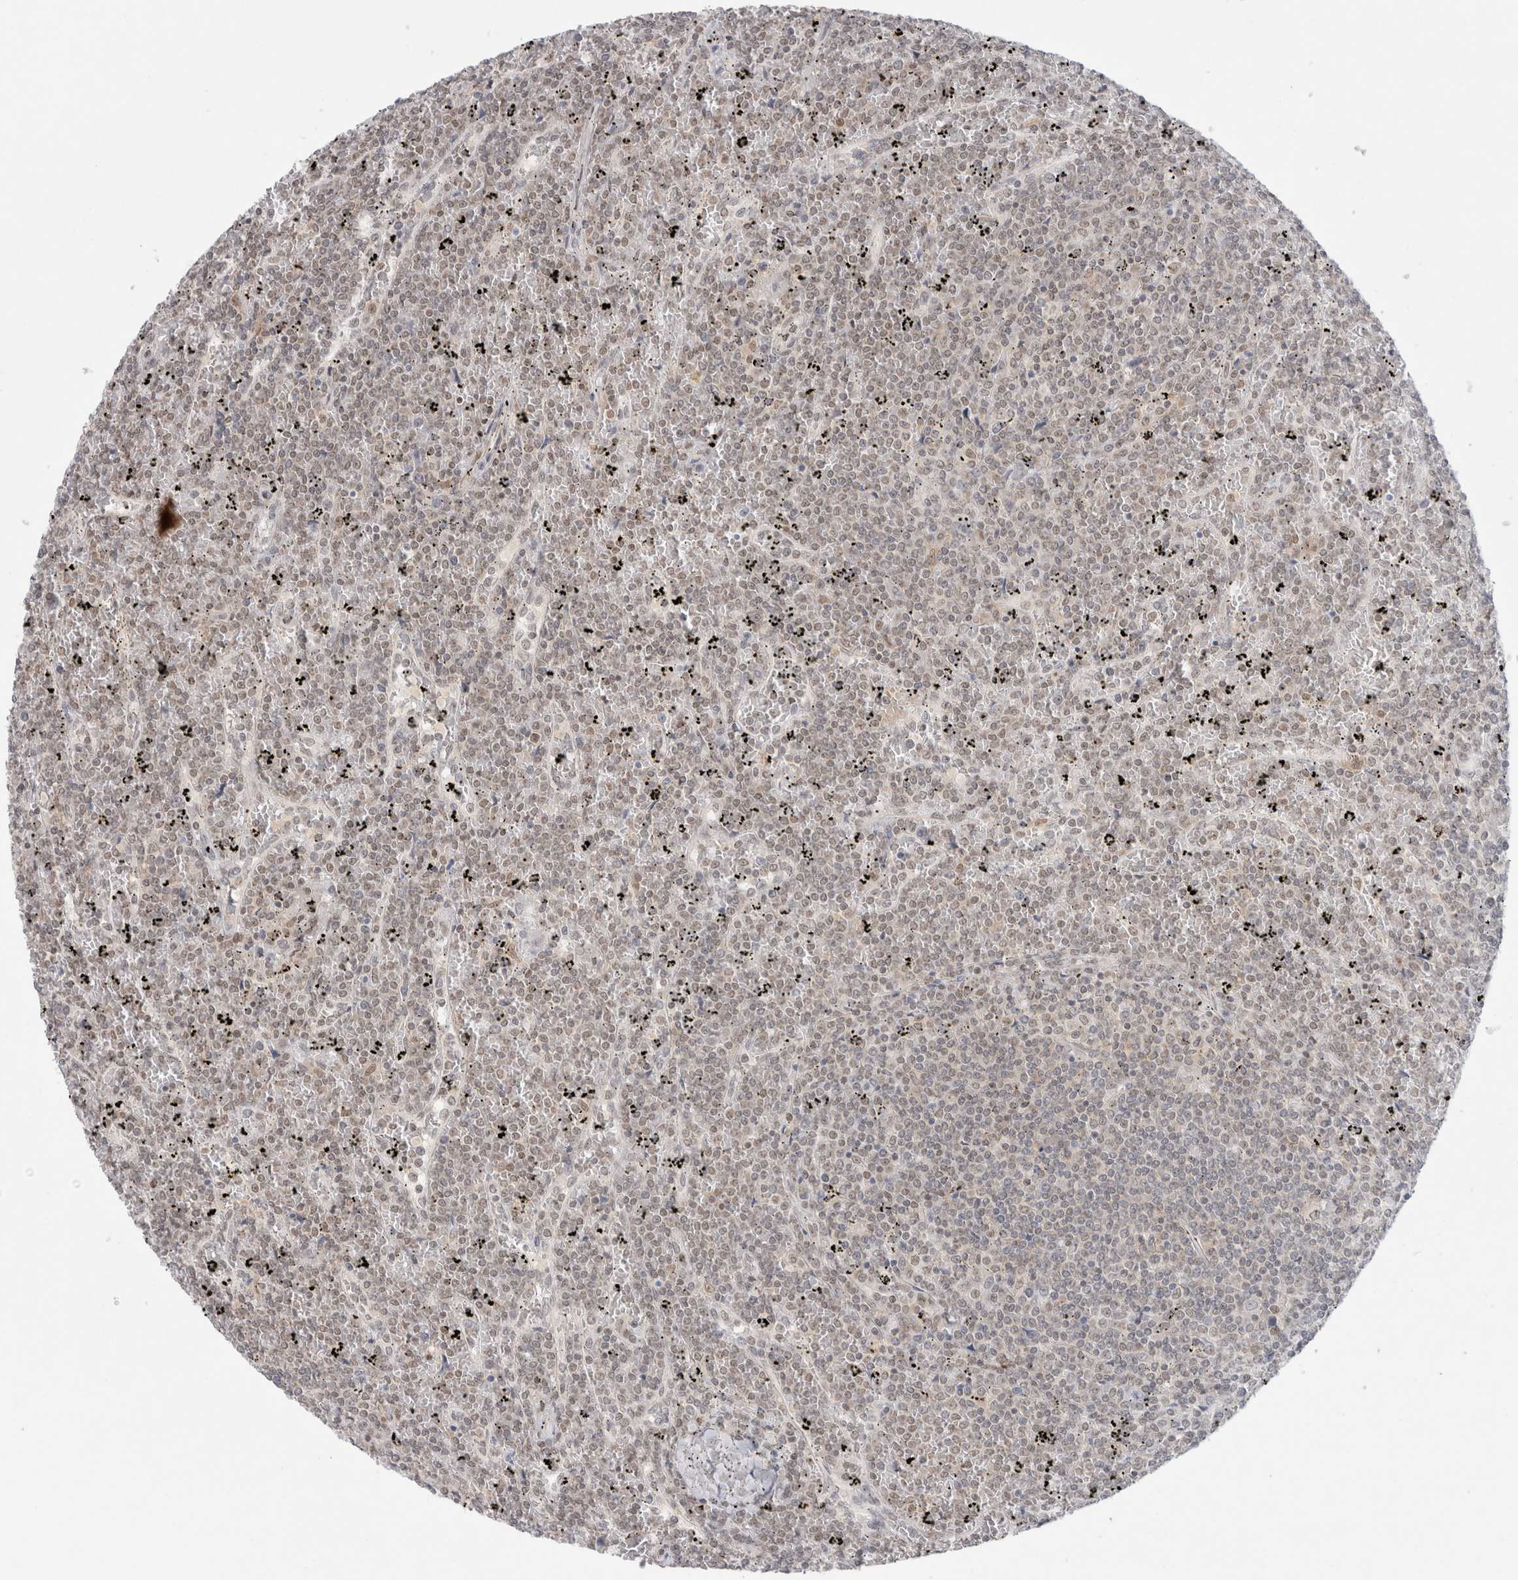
{"staining": {"intensity": "weak", "quantity": "25%-75%", "location": "nuclear"}, "tissue": "lymphoma", "cell_type": "Tumor cells", "image_type": "cancer", "snomed": [{"axis": "morphology", "description": "Malignant lymphoma, non-Hodgkin's type, Low grade"}, {"axis": "topography", "description": "Spleen"}], "caption": "Low-grade malignant lymphoma, non-Hodgkin's type stained with a protein marker reveals weak staining in tumor cells.", "gene": "FBXO42", "patient": {"sex": "female", "age": 19}}